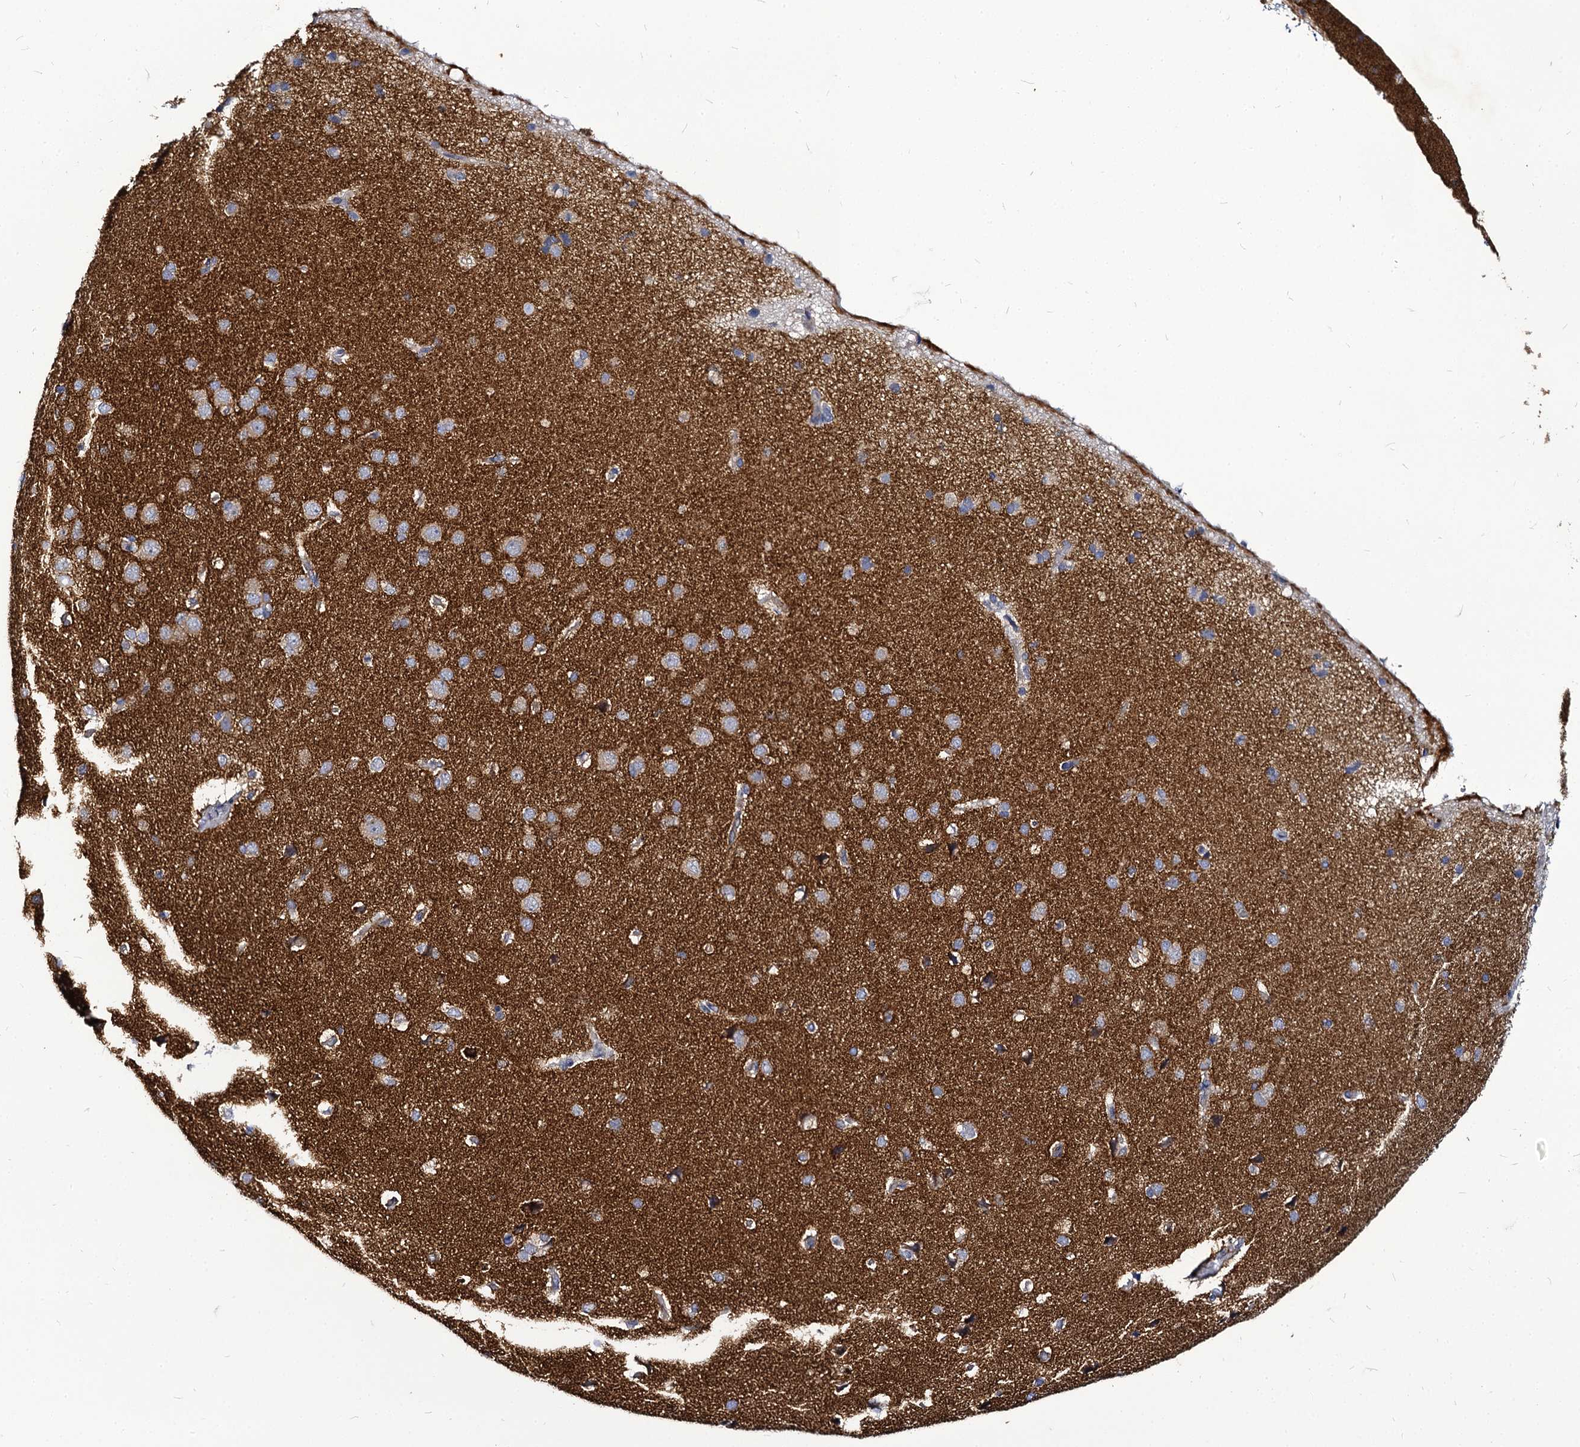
{"staining": {"intensity": "negative", "quantity": "none", "location": "none"}, "tissue": "cerebral cortex", "cell_type": "Endothelial cells", "image_type": "normal", "snomed": [{"axis": "morphology", "description": "Normal tissue, NOS"}, {"axis": "topography", "description": "Cerebral cortex"}], "caption": "The photomicrograph displays no staining of endothelial cells in unremarkable cerebral cortex. The staining was performed using DAB (3,3'-diaminobenzidine) to visualize the protein expression in brown, while the nuclei were stained in blue with hematoxylin (Magnification: 20x).", "gene": "PANX2", "patient": {"sex": "male", "age": 62}}